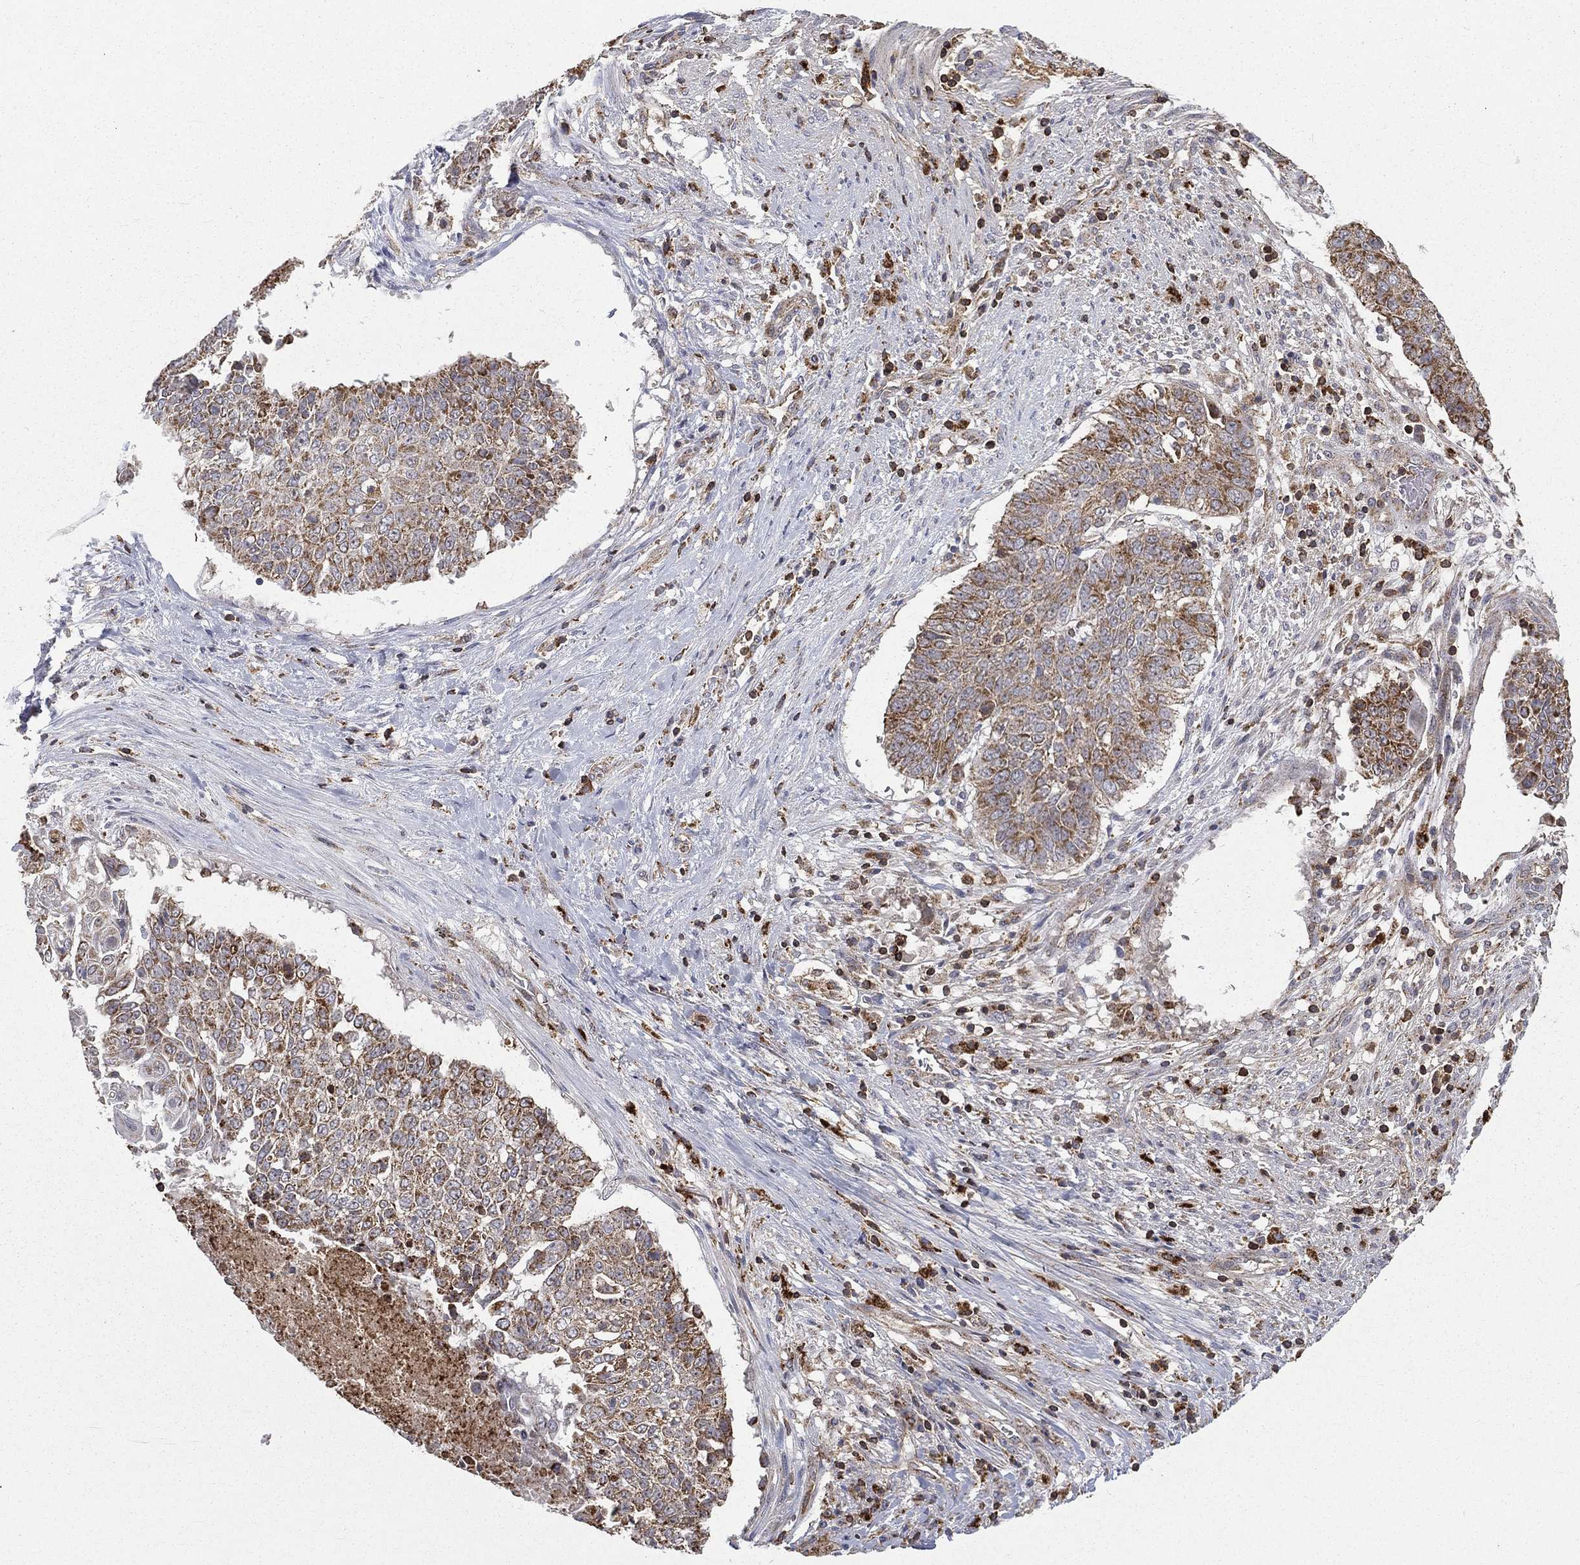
{"staining": {"intensity": "moderate", "quantity": "25%-75%", "location": "cytoplasmic/membranous"}, "tissue": "lung cancer", "cell_type": "Tumor cells", "image_type": "cancer", "snomed": [{"axis": "morphology", "description": "Squamous cell carcinoma, NOS"}, {"axis": "topography", "description": "Lung"}], "caption": "High-magnification brightfield microscopy of squamous cell carcinoma (lung) stained with DAB (3,3'-diaminobenzidine) (brown) and counterstained with hematoxylin (blue). tumor cells exhibit moderate cytoplasmic/membranous expression is present in about25%-75% of cells.", "gene": "RIN3", "patient": {"sex": "male", "age": 64}}